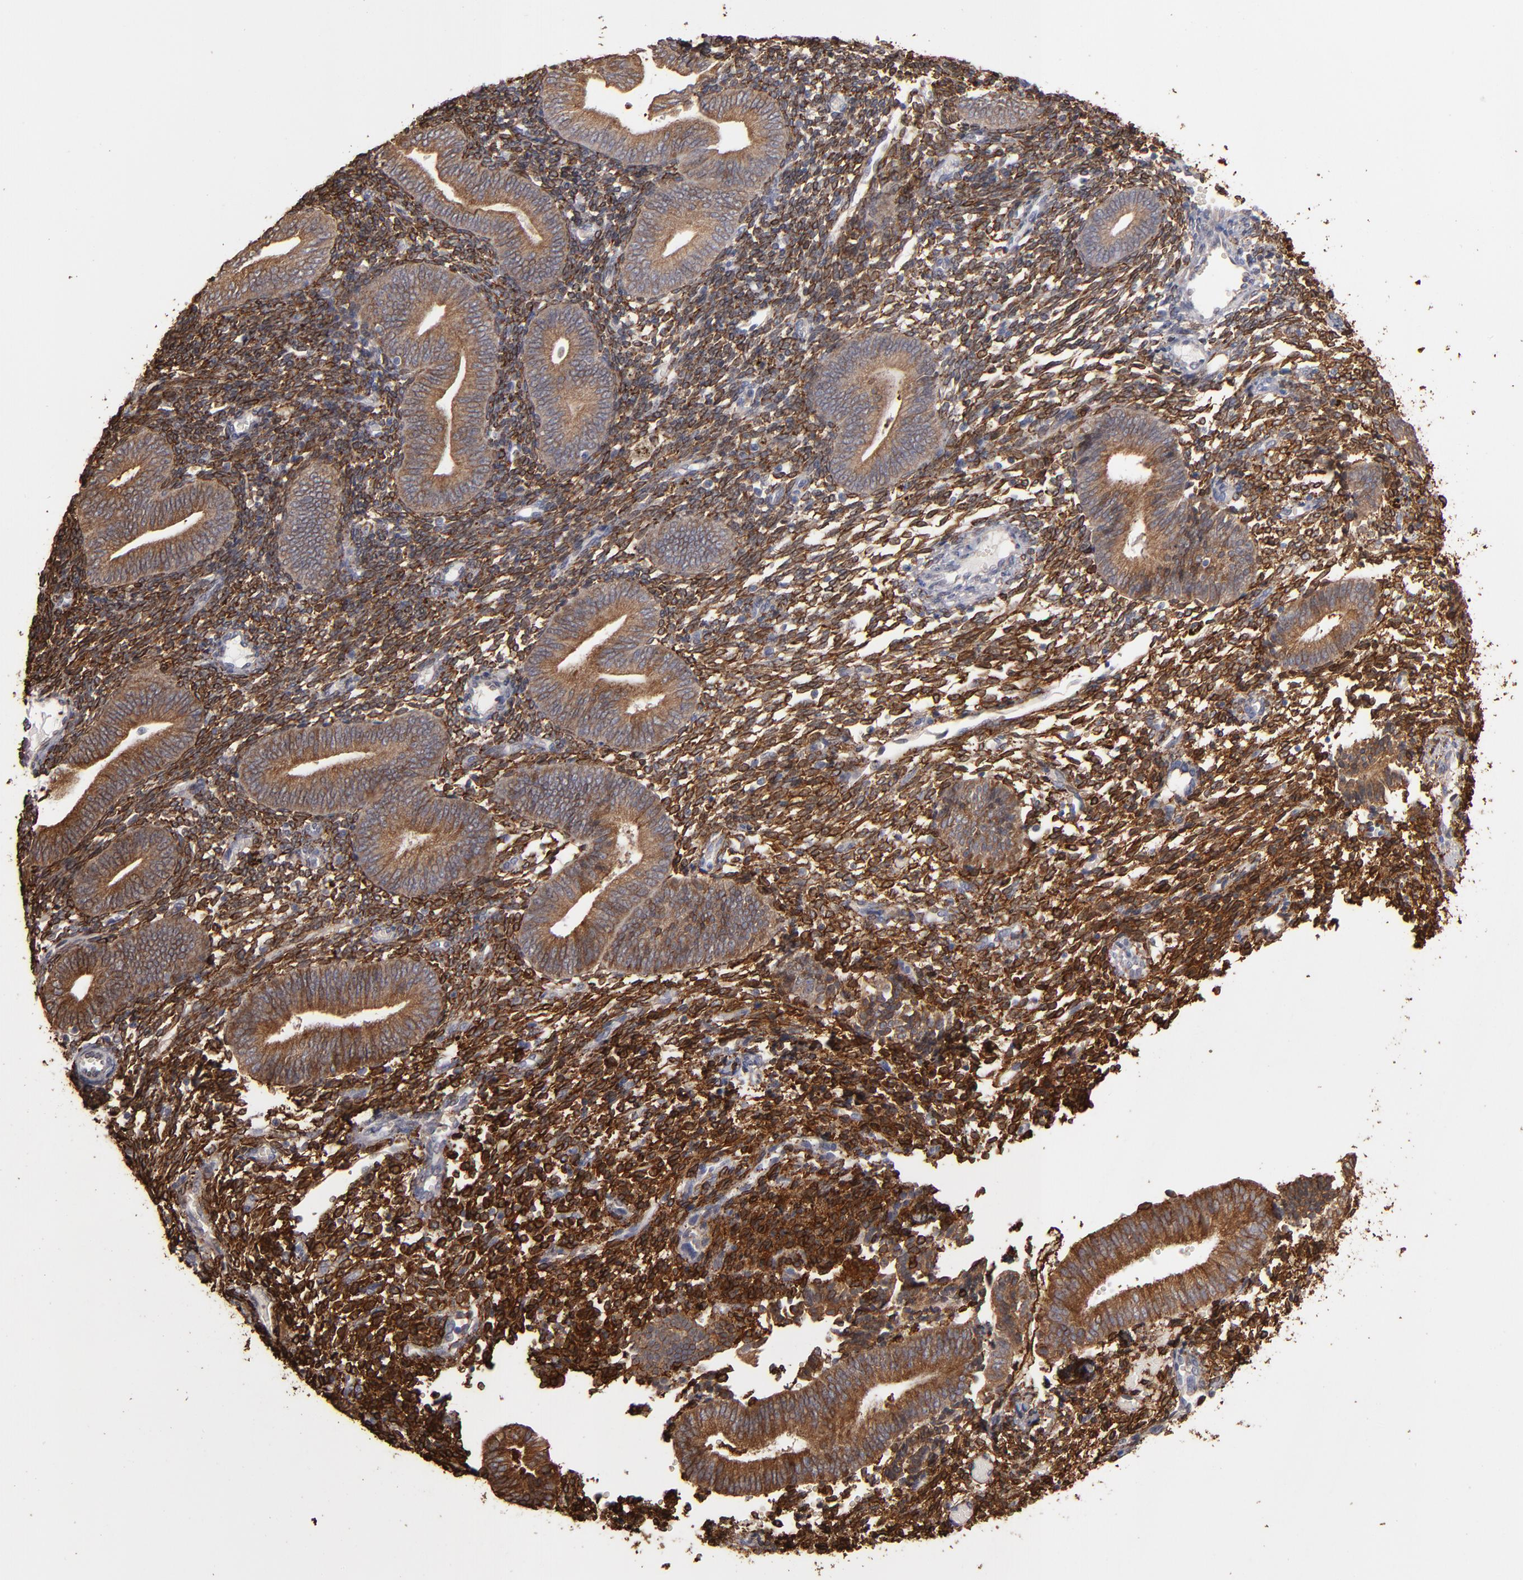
{"staining": {"intensity": "strong", "quantity": ">75%", "location": "cytoplasmic/membranous"}, "tissue": "endometrium", "cell_type": "Cells in endometrial stroma", "image_type": "normal", "snomed": [{"axis": "morphology", "description": "Normal tissue, NOS"}, {"axis": "topography", "description": "Uterus"}, {"axis": "topography", "description": "Endometrium"}], "caption": "DAB immunohistochemical staining of unremarkable endometrium reveals strong cytoplasmic/membranous protein positivity in about >75% of cells in endometrial stroma.", "gene": "PGRMC1", "patient": {"sex": "female", "age": 33}}